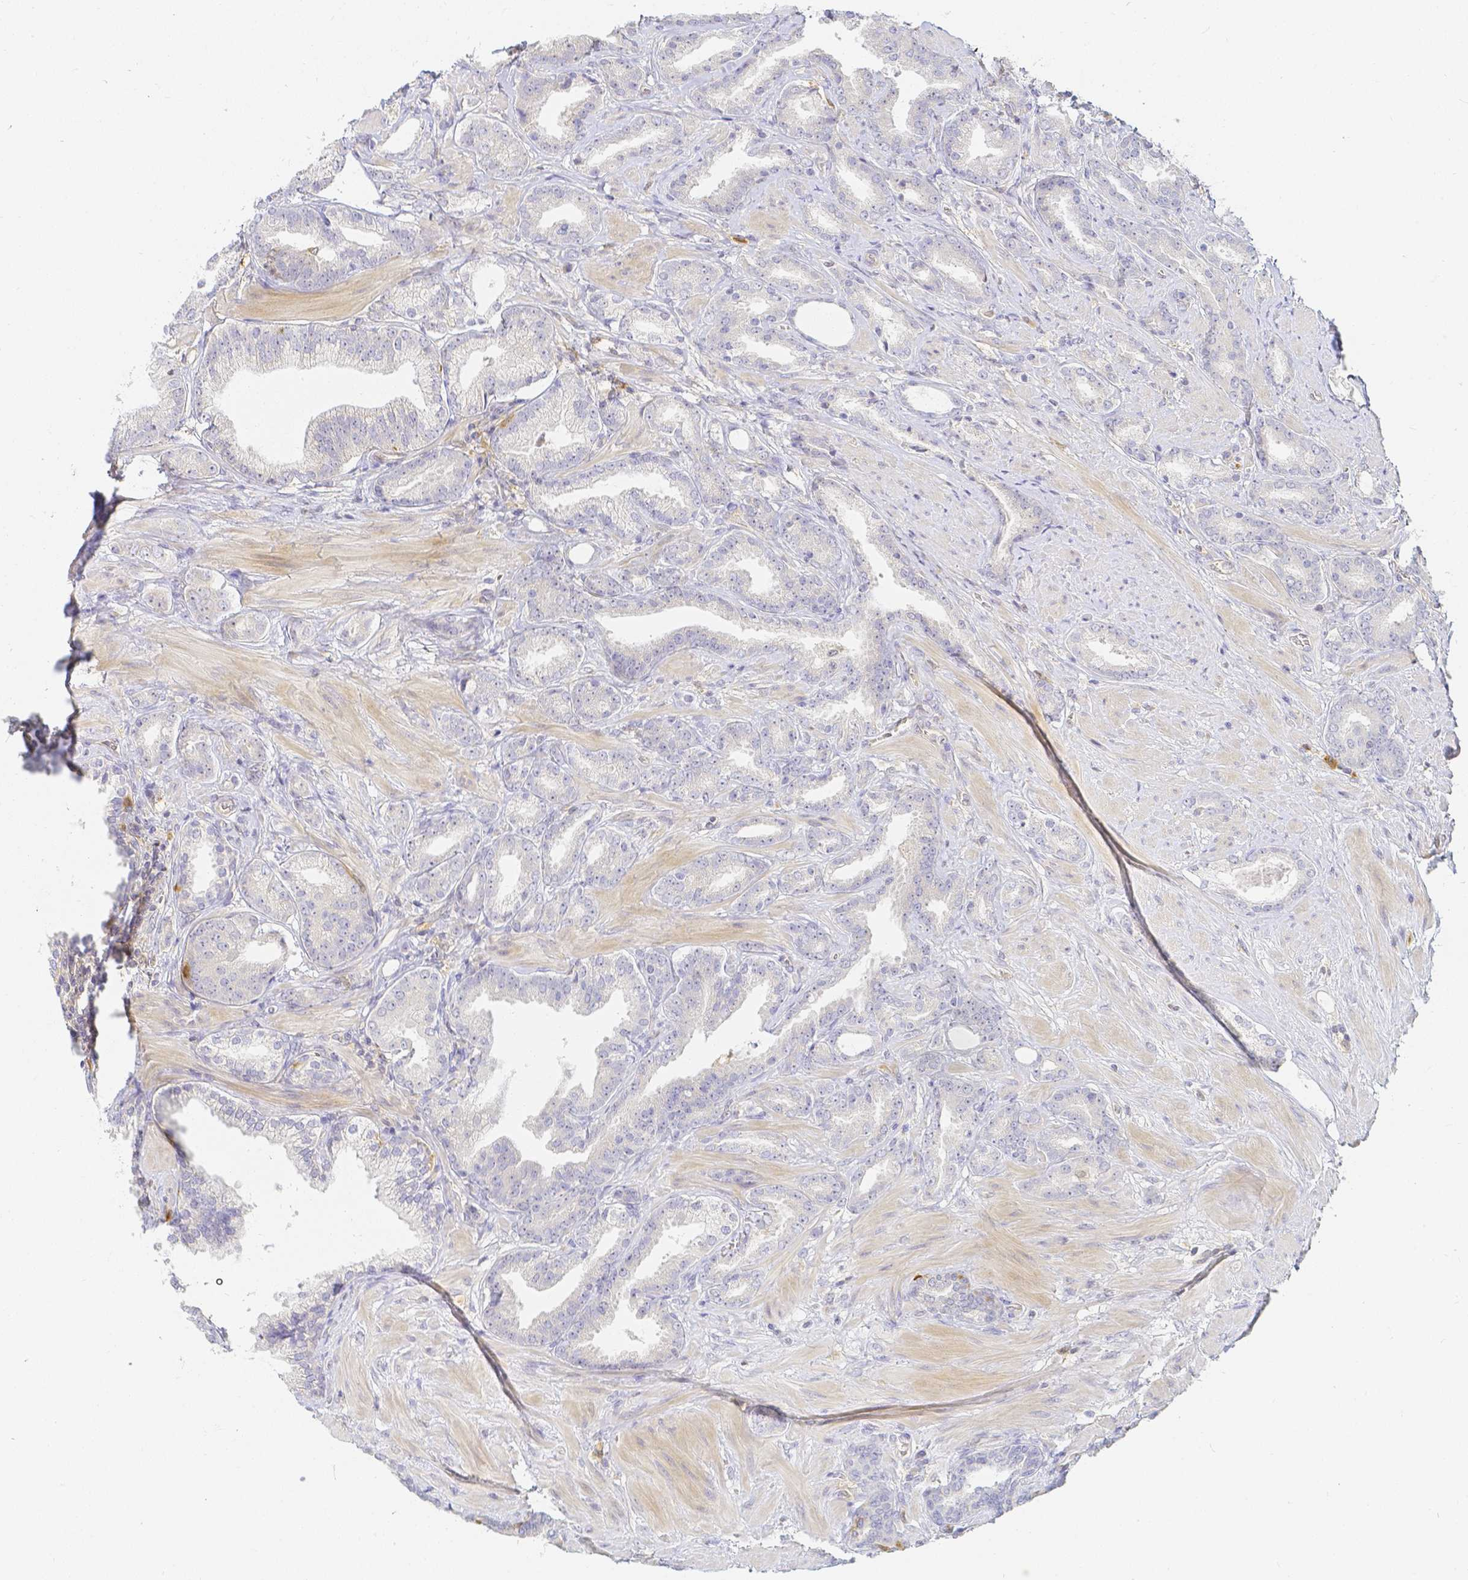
{"staining": {"intensity": "negative", "quantity": "none", "location": "none"}, "tissue": "prostate cancer", "cell_type": "Tumor cells", "image_type": "cancer", "snomed": [{"axis": "morphology", "description": "Adenocarcinoma, High grade"}, {"axis": "topography", "description": "Prostate"}], "caption": "Immunohistochemical staining of human prostate cancer reveals no significant staining in tumor cells.", "gene": "KCNH1", "patient": {"sex": "male", "age": 56}}